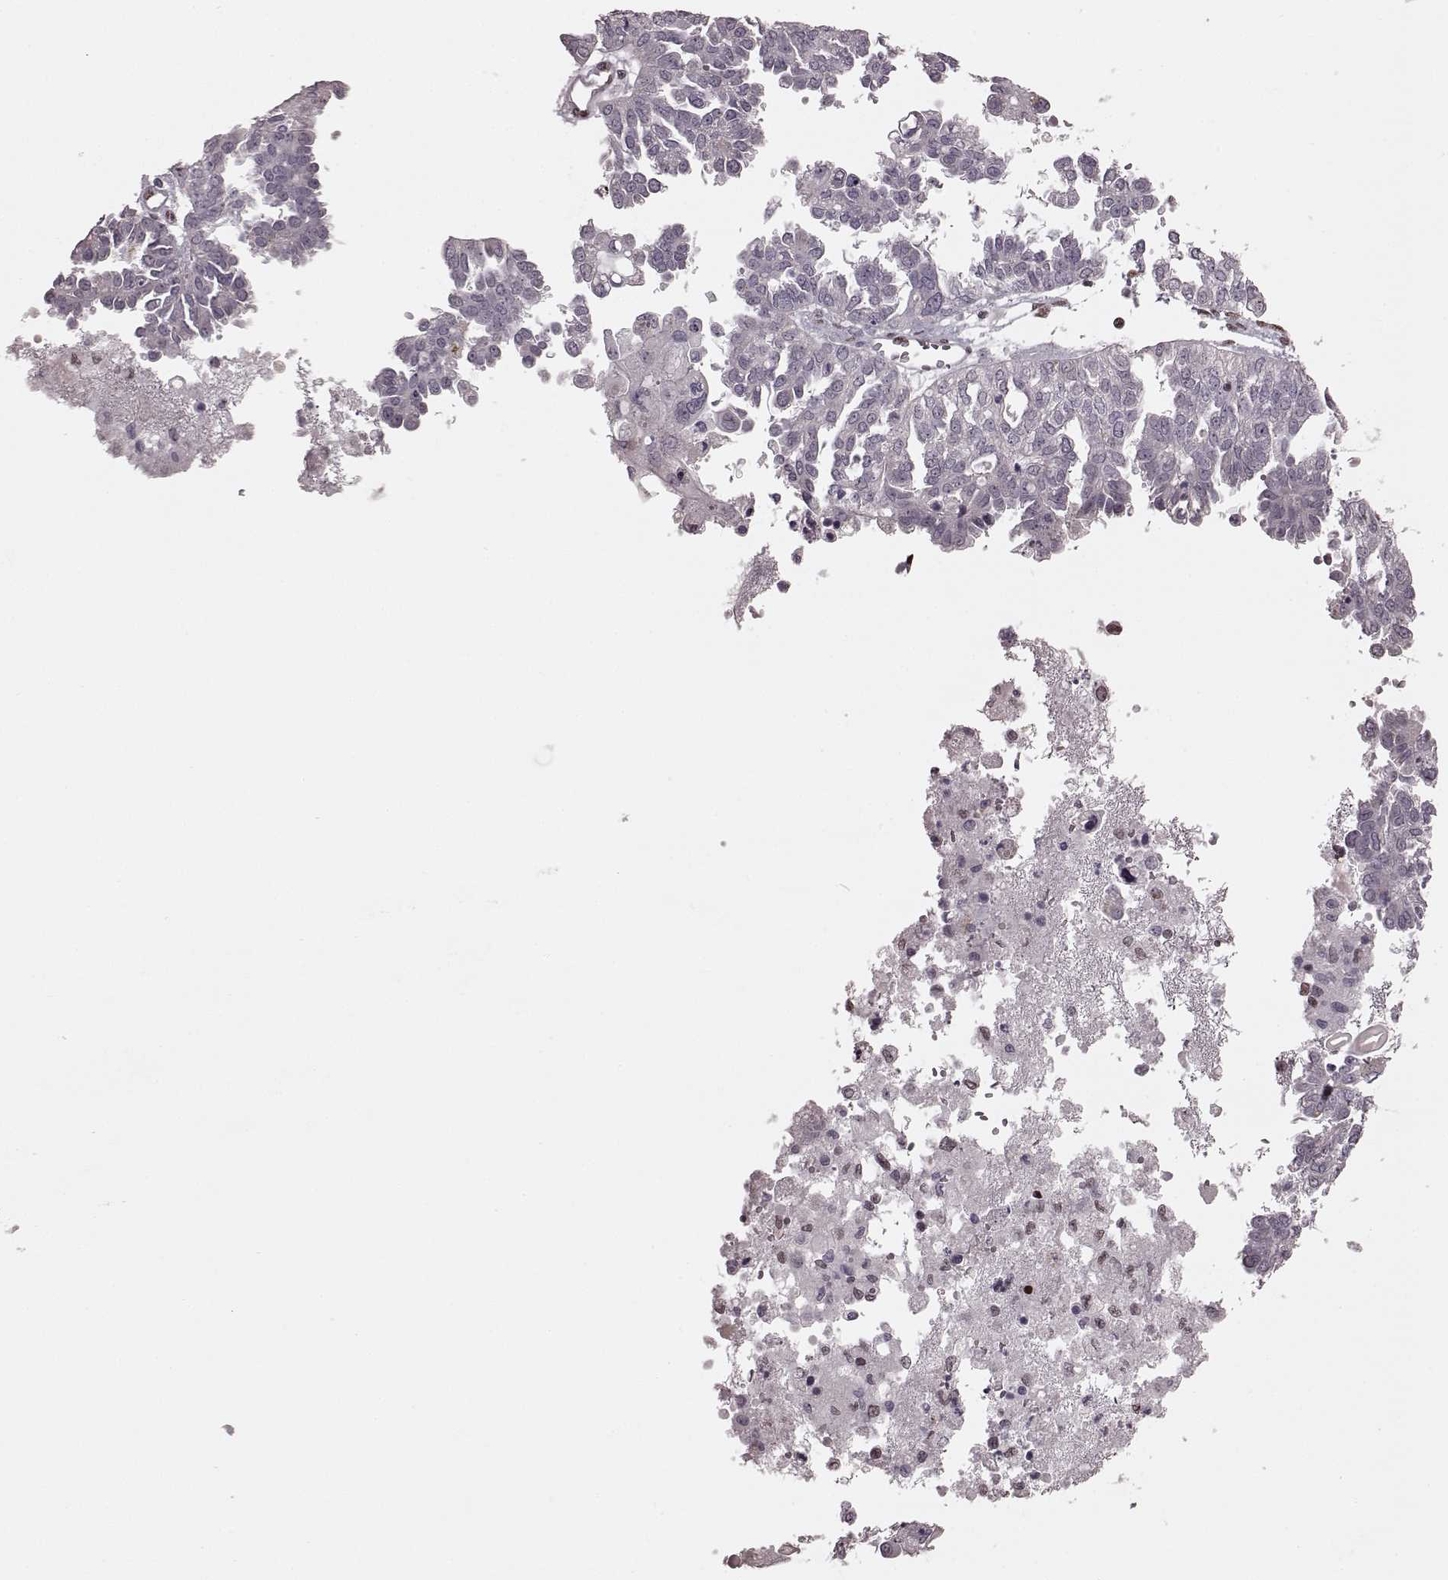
{"staining": {"intensity": "negative", "quantity": "none", "location": "none"}, "tissue": "ovarian cancer", "cell_type": "Tumor cells", "image_type": "cancer", "snomed": [{"axis": "morphology", "description": "Cystadenocarcinoma, serous, NOS"}, {"axis": "topography", "description": "Ovary"}], "caption": "A high-resolution histopathology image shows immunohistochemistry (IHC) staining of ovarian cancer (serous cystadenocarcinoma), which demonstrates no significant positivity in tumor cells.", "gene": "NR2C1", "patient": {"sex": "female", "age": 53}}